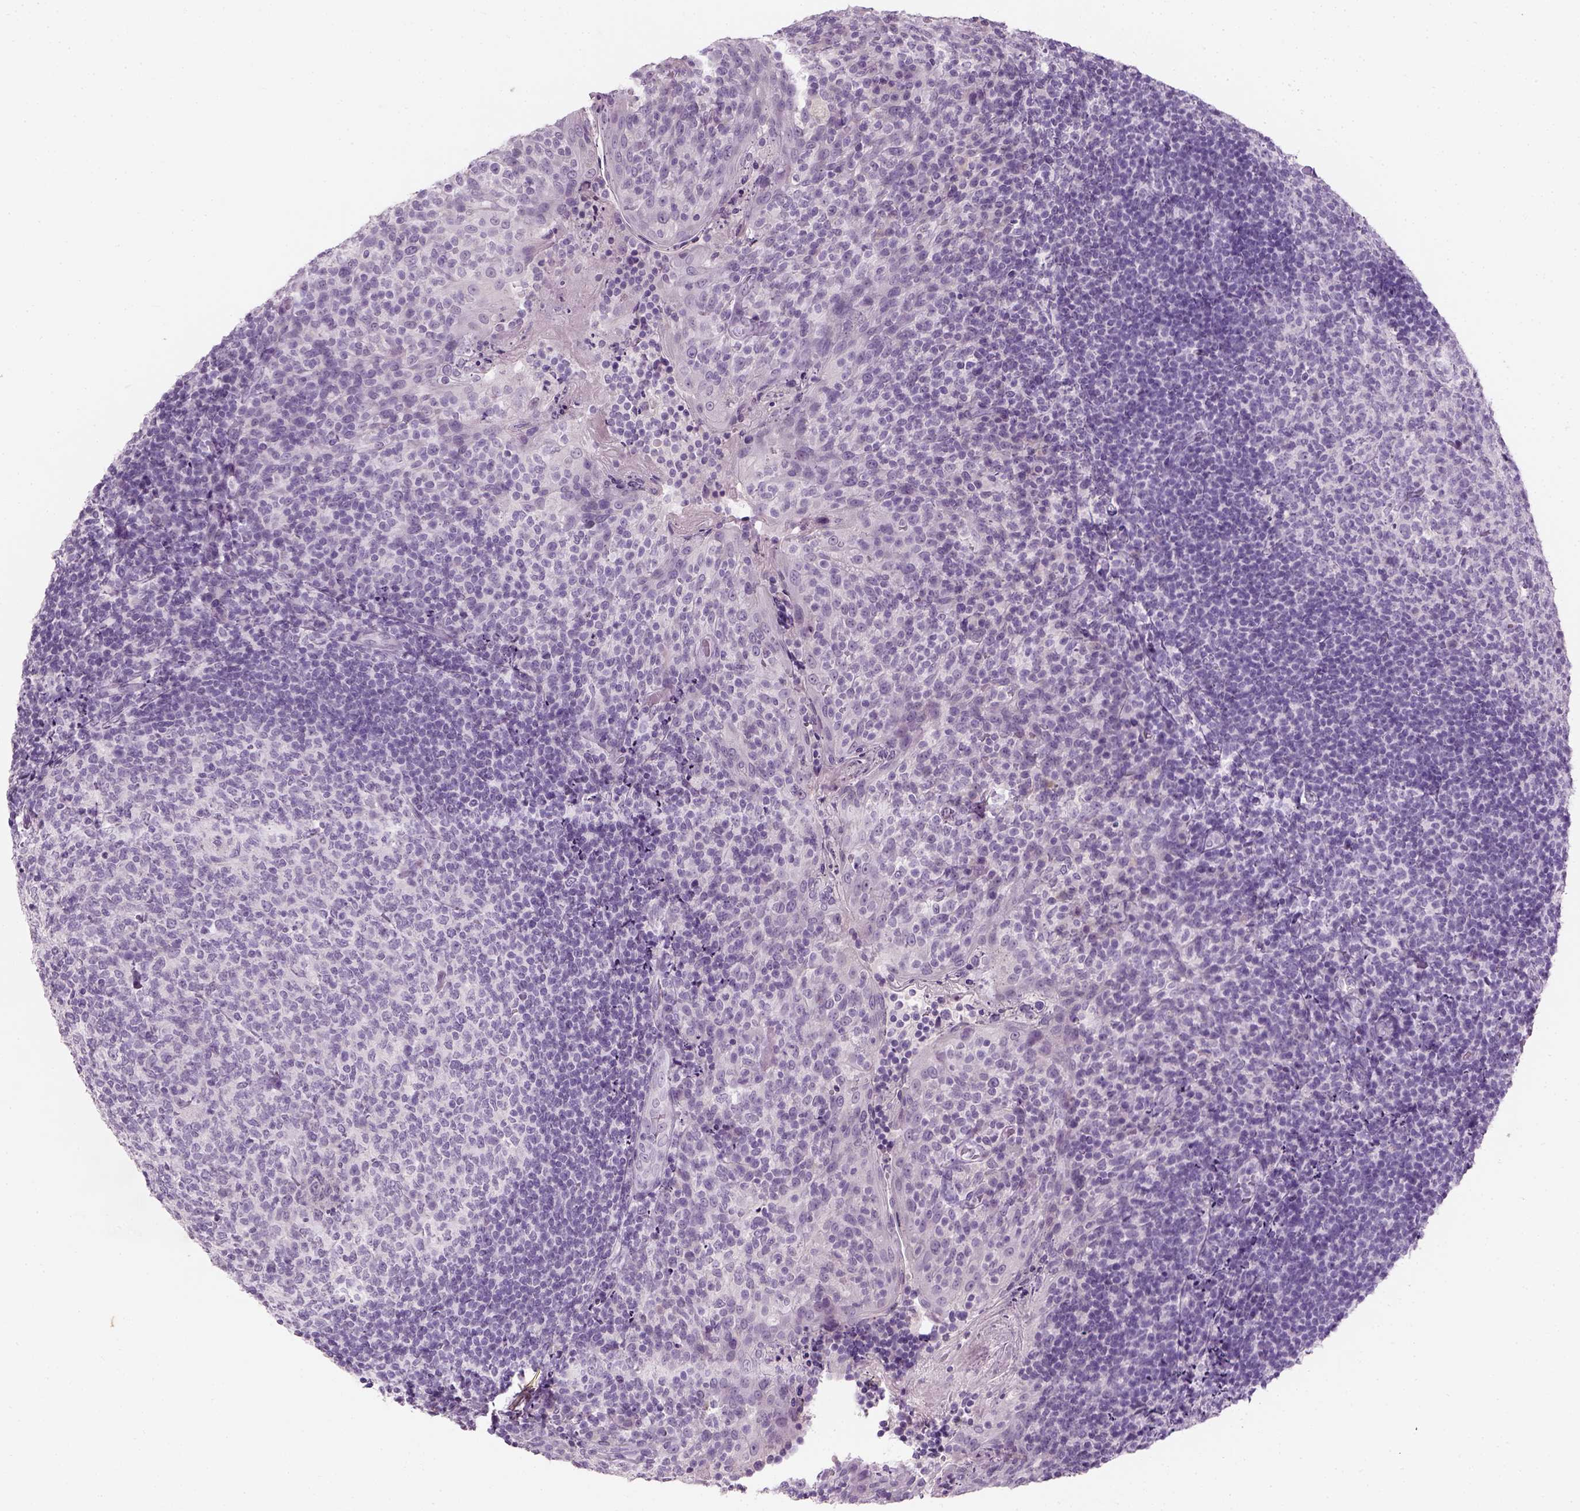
{"staining": {"intensity": "negative", "quantity": "none", "location": "none"}, "tissue": "tonsil", "cell_type": "Germinal center cells", "image_type": "normal", "snomed": [{"axis": "morphology", "description": "Normal tissue, NOS"}, {"axis": "topography", "description": "Tonsil"}], "caption": "Protein analysis of benign tonsil shows no significant positivity in germinal center cells. Brightfield microscopy of immunohistochemistry stained with DAB (3,3'-diaminobenzidine) (brown) and hematoxylin (blue), captured at high magnification.", "gene": "TH", "patient": {"sex": "female", "age": 10}}